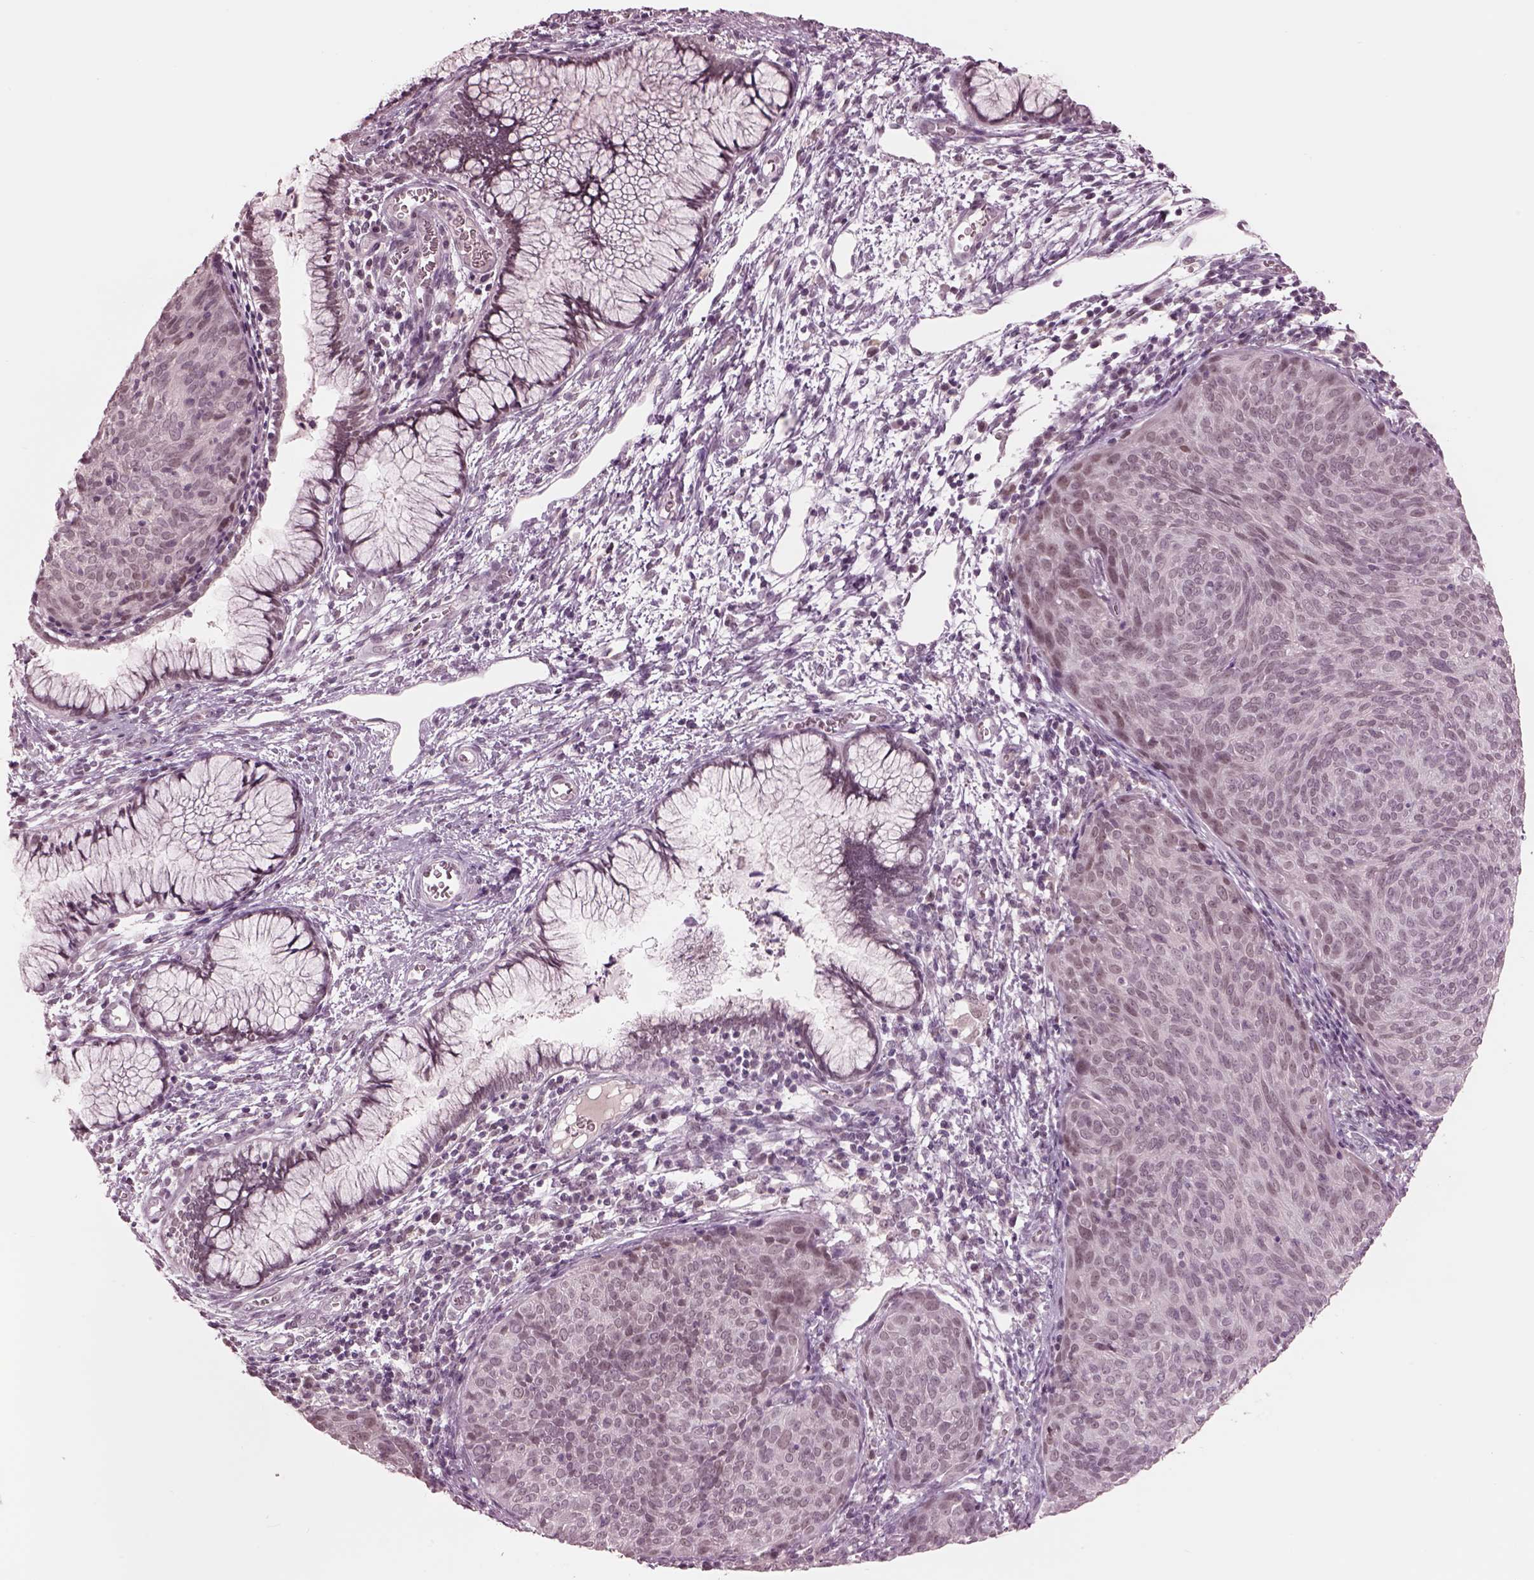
{"staining": {"intensity": "negative", "quantity": "none", "location": "none"}, "tissue": "cervical cancer", "cell_type": "Tumor cells", "image_type": "cancer", "snomed": [{"axis": "morphology", "description": "Squamous cell carcinoma, NOS"}, {"axis": "topography", "description": "Cervix"}], "caption": "IHC image of neoplastic tissue: human cervical squamous cell carcinoma stained with DAB (3,3'-diaminobenzidine) exhibits no significant protein staining in tumor cells.", "gene": "GARIN4", "patient": {"sex": "female", "age": 39}}